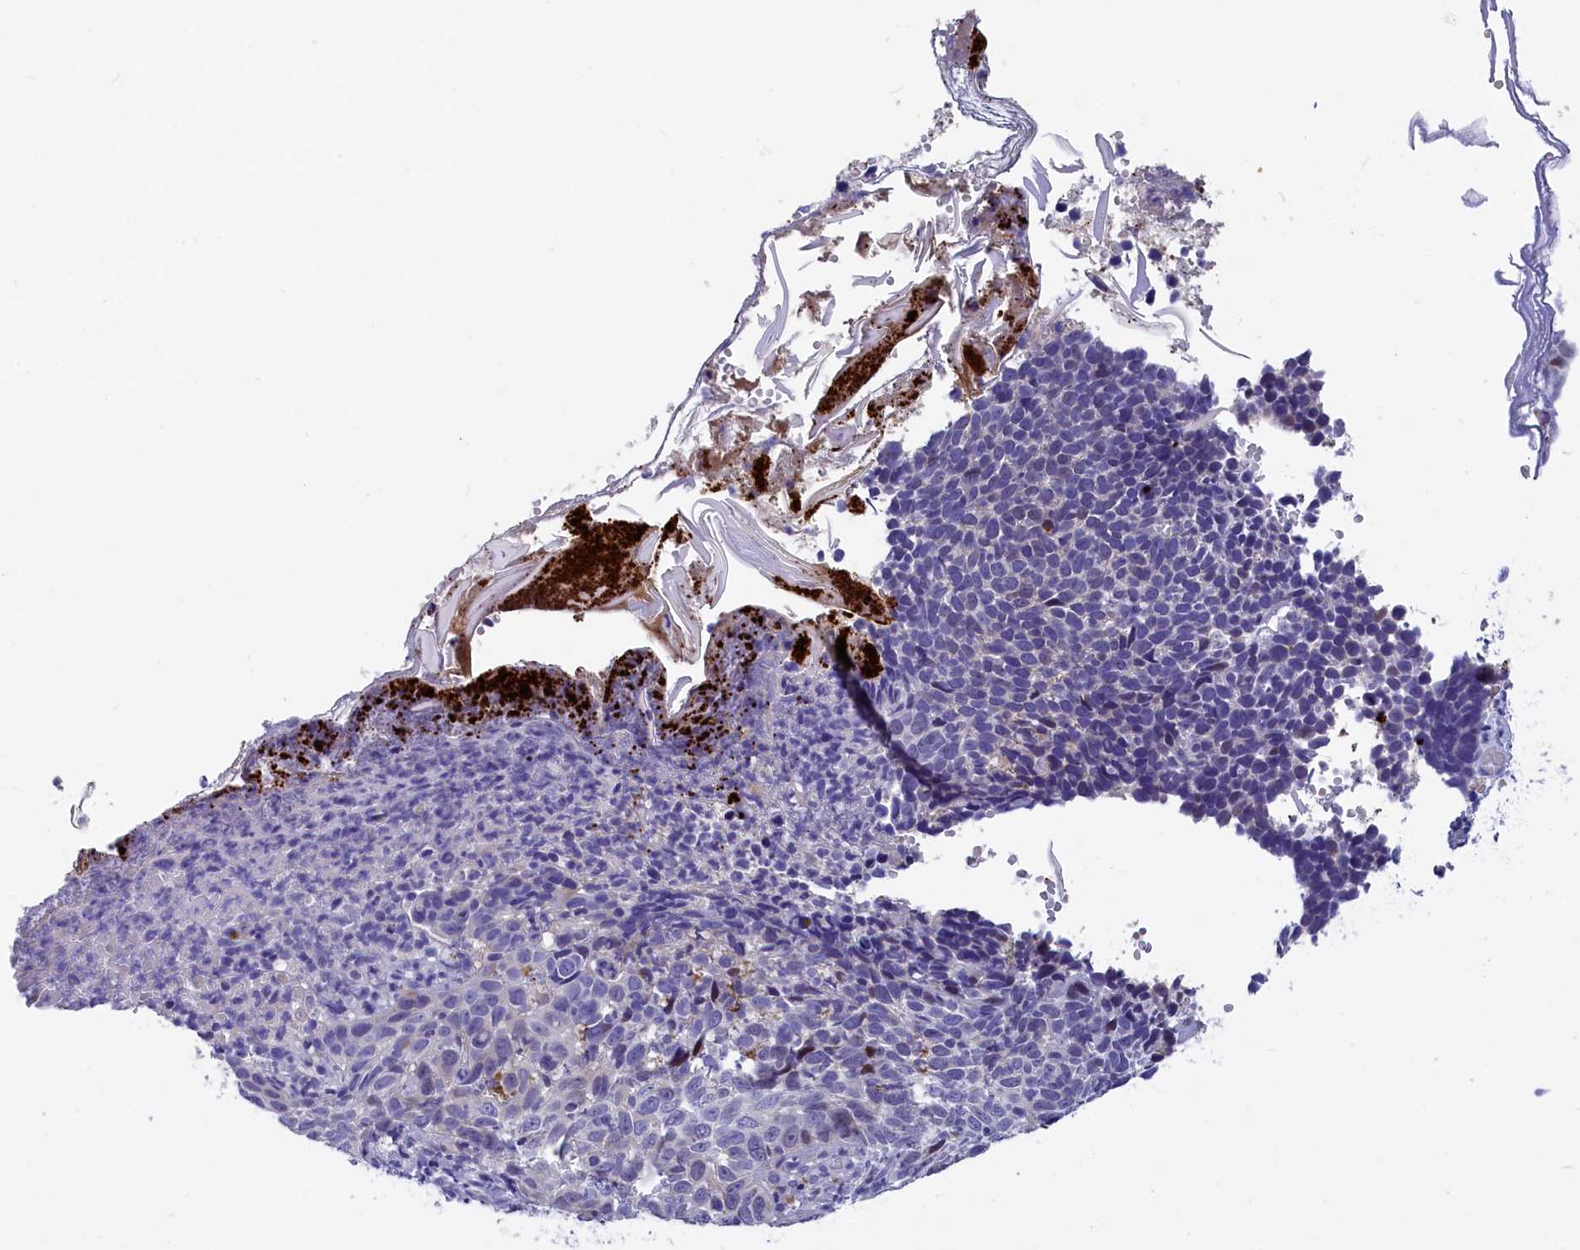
{"staining": {"intensity": "negative", "quantity": "none", "location": "none"}, "tissue": "skin cancer", "cell_type": "Tumor cells", "image_type": "cancer", "snomed": [{"axis": "morphology", "description": "Basal cell carcinoma"}, {"axis": "topography", "description": "Skin"}], "caption": "Histopathology image shows no protein staining in tumor cells of skin basal cell carcinoma tissue.", "gene": "NKPD1", "patient": {"sex": "female", "age": 84}}